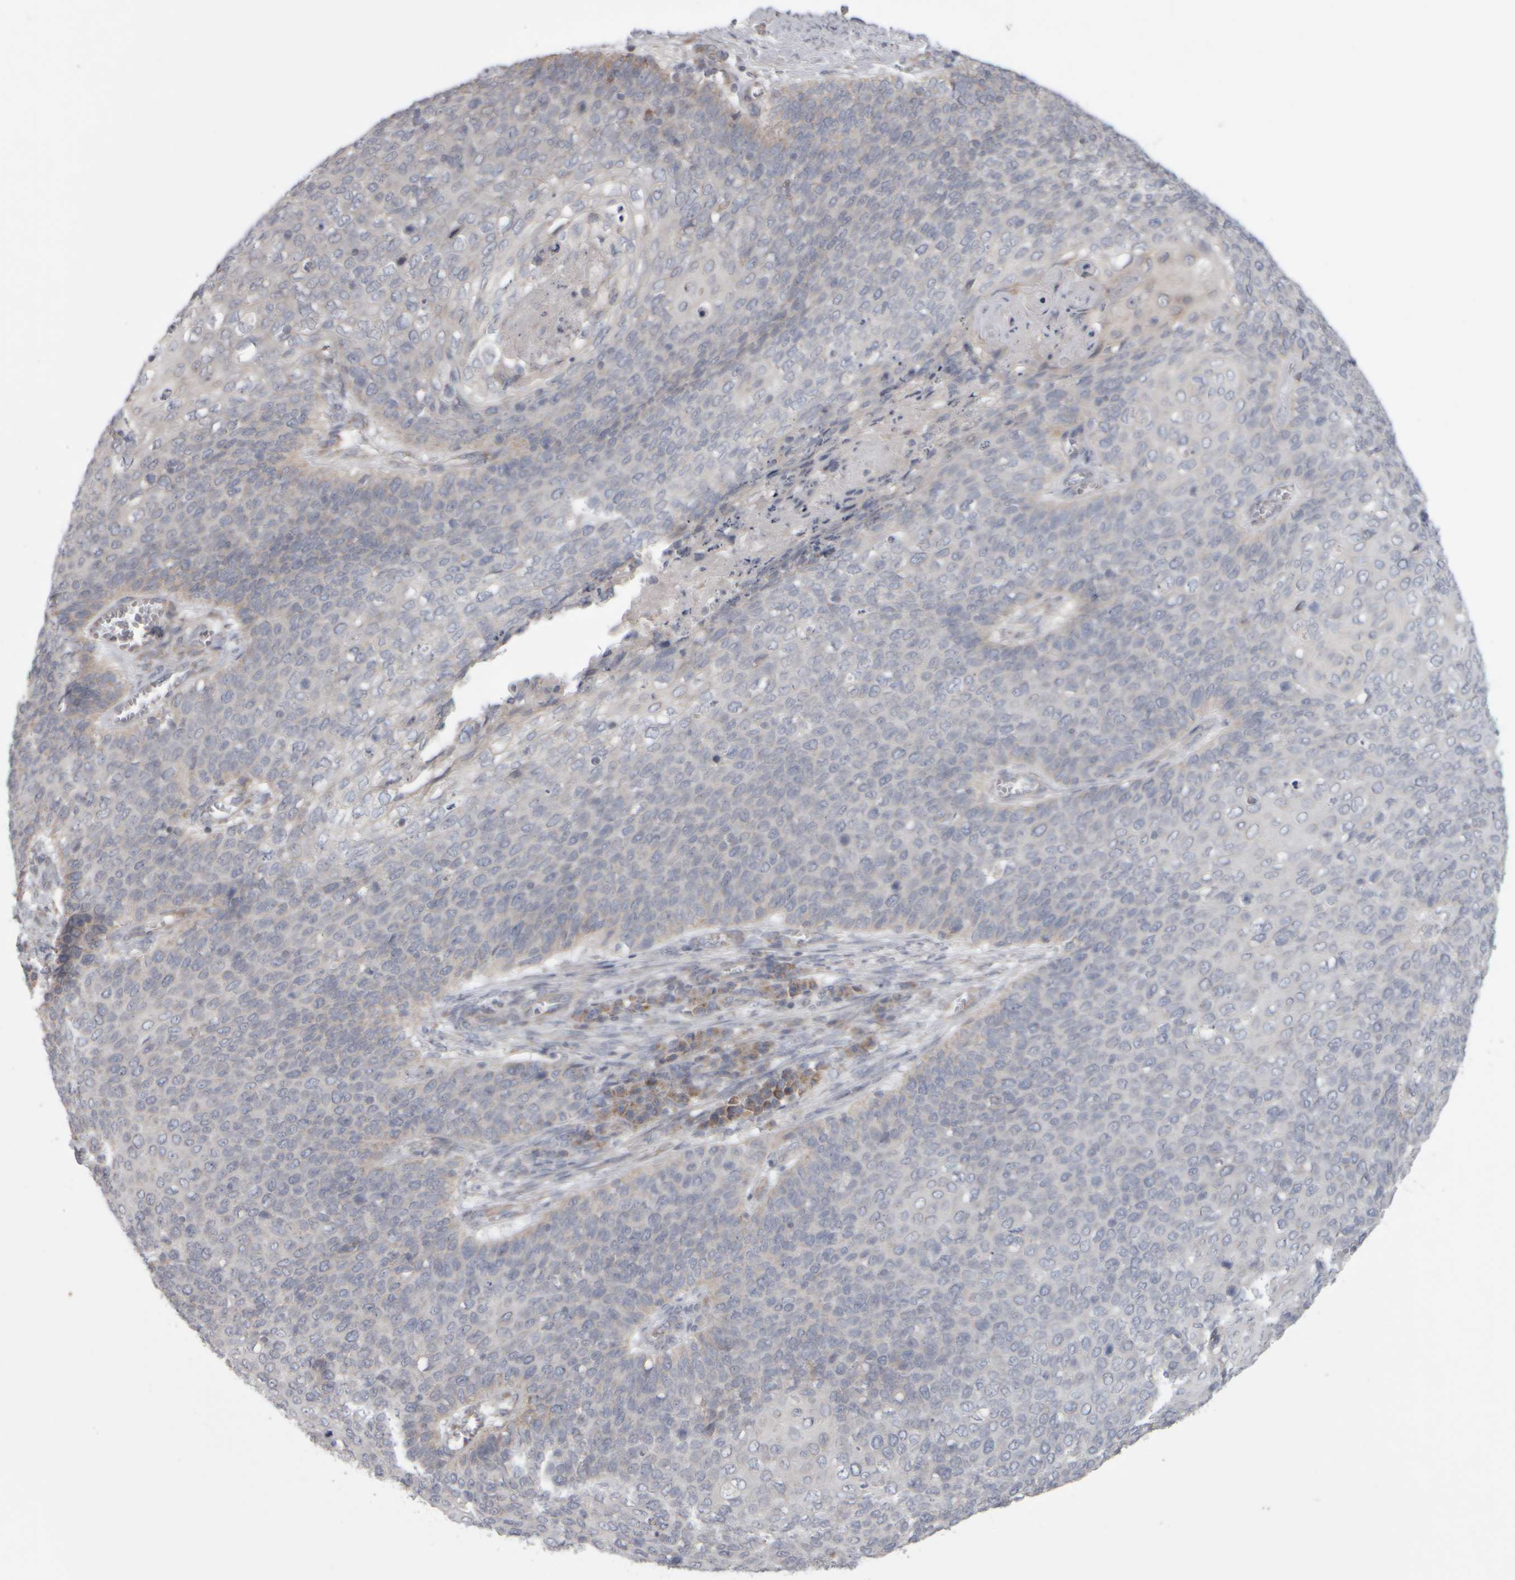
{"staining": {"intensity": "negative", "quantity": "none", "location": "none"}, "tissue": "cervical cancer", "cell_type": "Tumor cells", "image_type": "cancer", "snomed": [{"axis": "morphology", "description": "Squamous cell carcinoma, NOS"}, {"axis": "topography", "description": "Cervix"}], "caption": "The histopathology image shows no significant staining in tumor cells of squamous cell carcinoma (cervical). (Brightfield microscopy of DAB immunohistochemistry at high magnification).", "gene": "SCO1", "patient": {"sex": "female", "age": 39}}